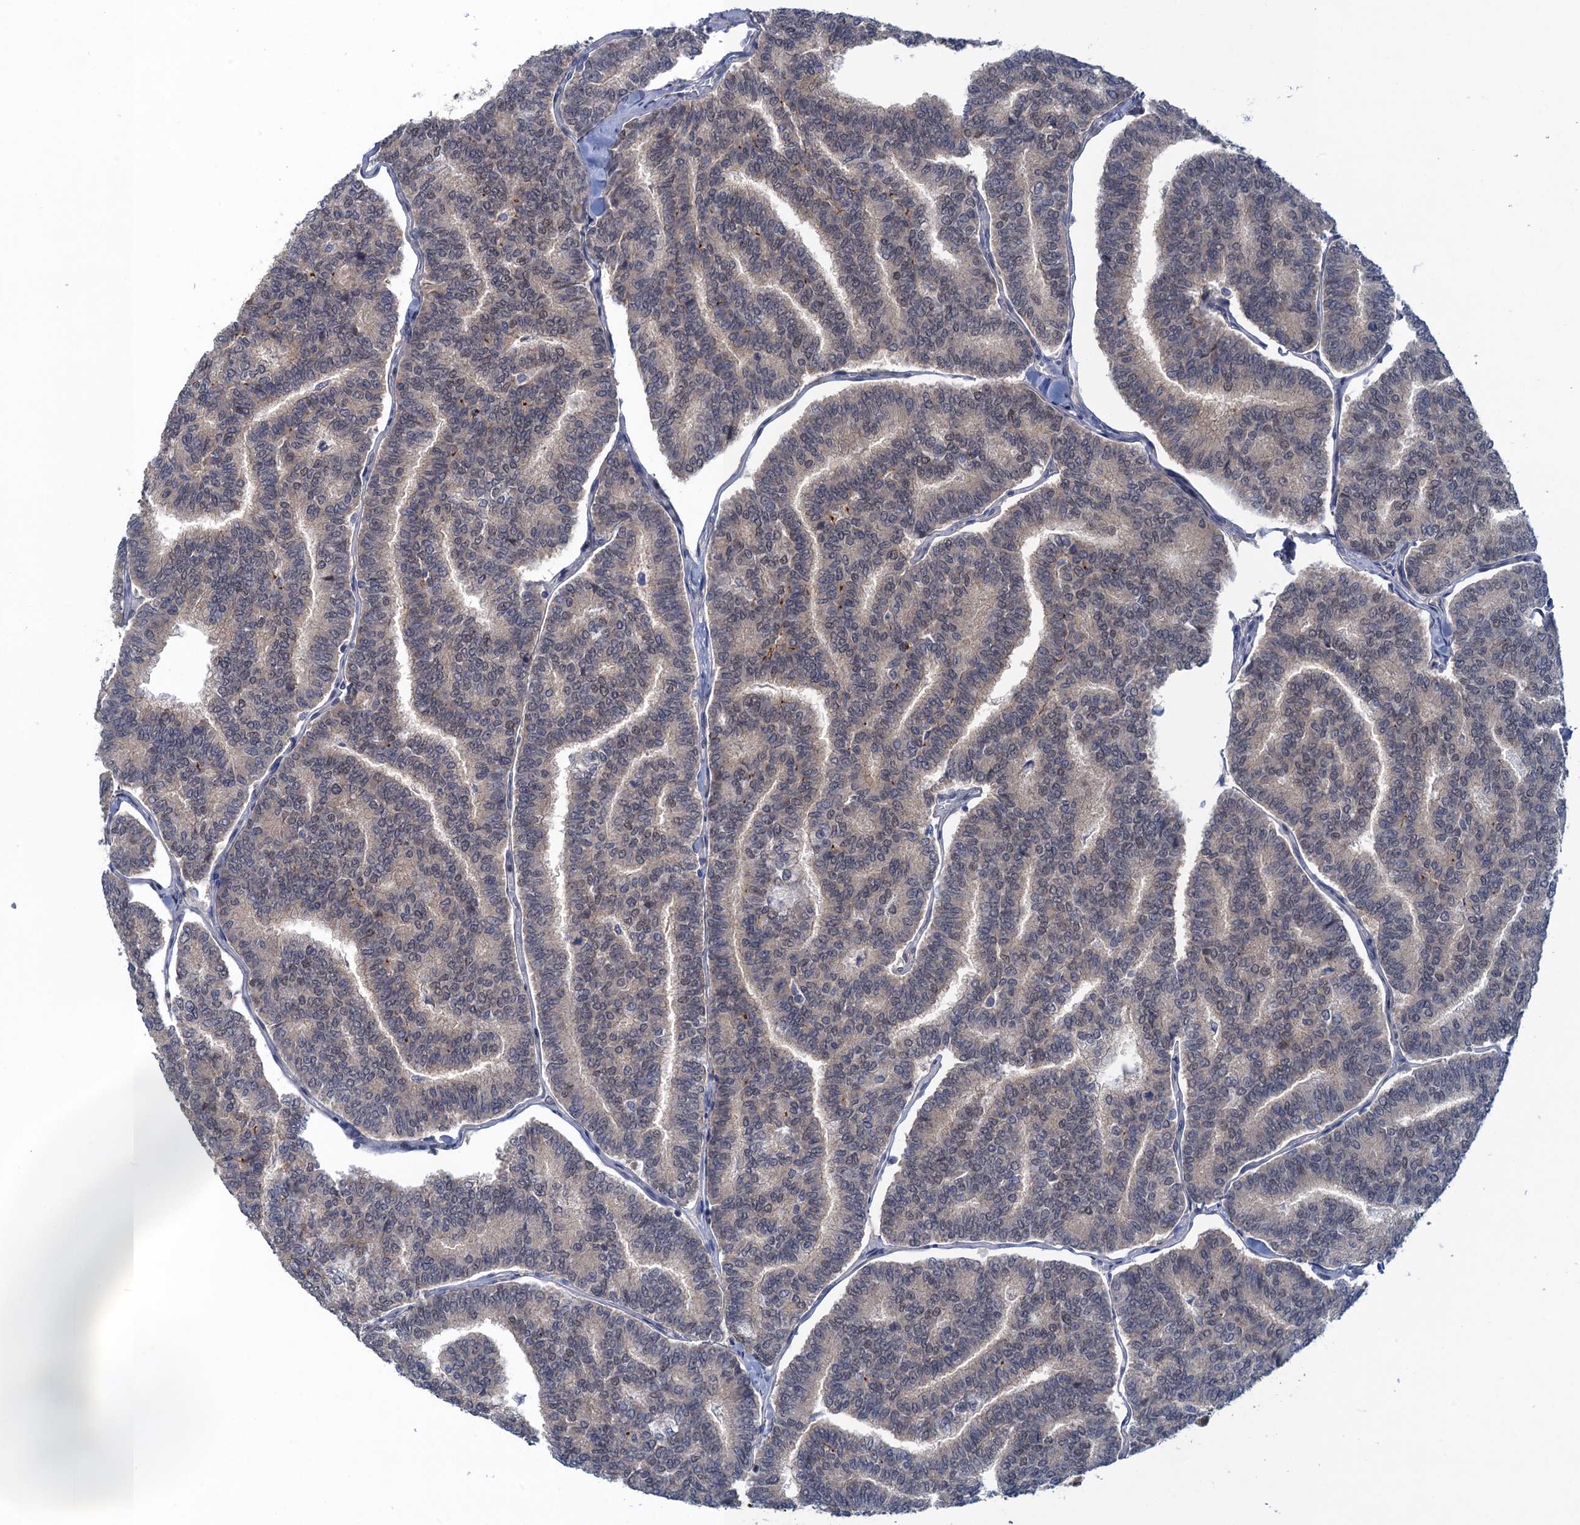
{"staining": {"intensity": "weak", "quantity": "25%-75%", "location": "nuclear"}, "tissue": "thyroid cancer", "cell_type": "Tumor cells", "image_type": "cancer", "snomed": [{"axis": "morphology", "description": "Papillary adenocarcinoma, NOS"}, {"axis": "topography", "description": "Thyroid gland"}], "caption": "A low amount of weak nuclear positivity is seen in approximately 25%-75% of tumor cells in papillary adenocarcinoma (thyroid) tissue.", "gene": "SAE1", "patient": {"sex": "female", "age": 35}}